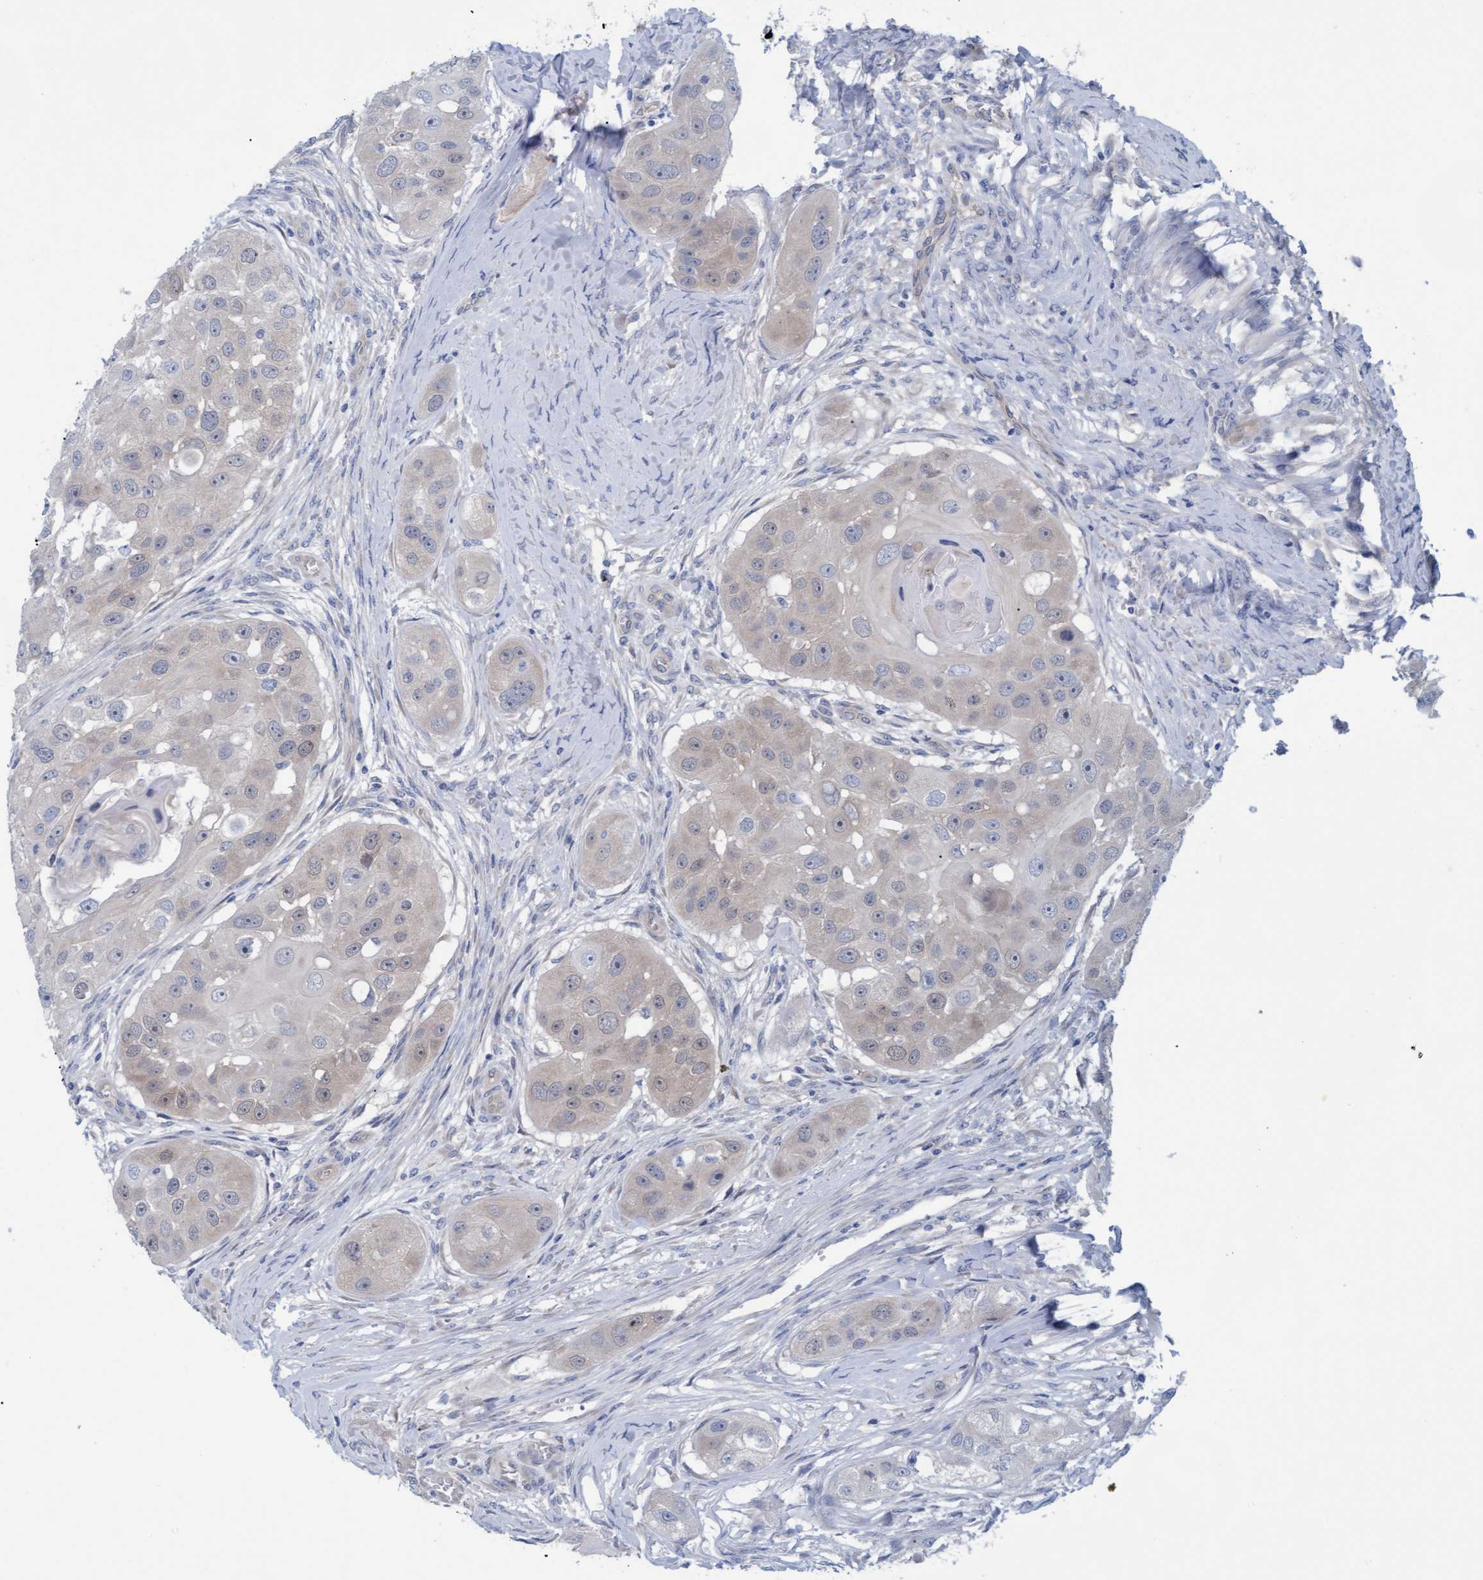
{"staining": {"intensity": "negative", "quantity": "none", "location": "none"}, "tissue": "head and neck cancer", "cell_type": "Tumor cells", "image_type": "cancer", "snomed": [{"axis": "morphology", "description": "Normal tissue, NOS"}, {"axis": "morphology", "description": "Squamous cell carcinoma, NOS"}, {"axis": "topography", "description": "Skeletal muscle"}, {"axis": "topography", "description": "Head-Neck"}], "caption": "IHC of head and neck cancer (squamous cell carcinoma) reveals no positivity in tumor cells. (Stains: DAB (3,3'-diaminobenzidine) IHC with hematoxylin counter stain, Microscopy: brightfield microscopy at high magnification).", "gene": "STXBP1", "patient": {"sex": "male", "age": 51}}